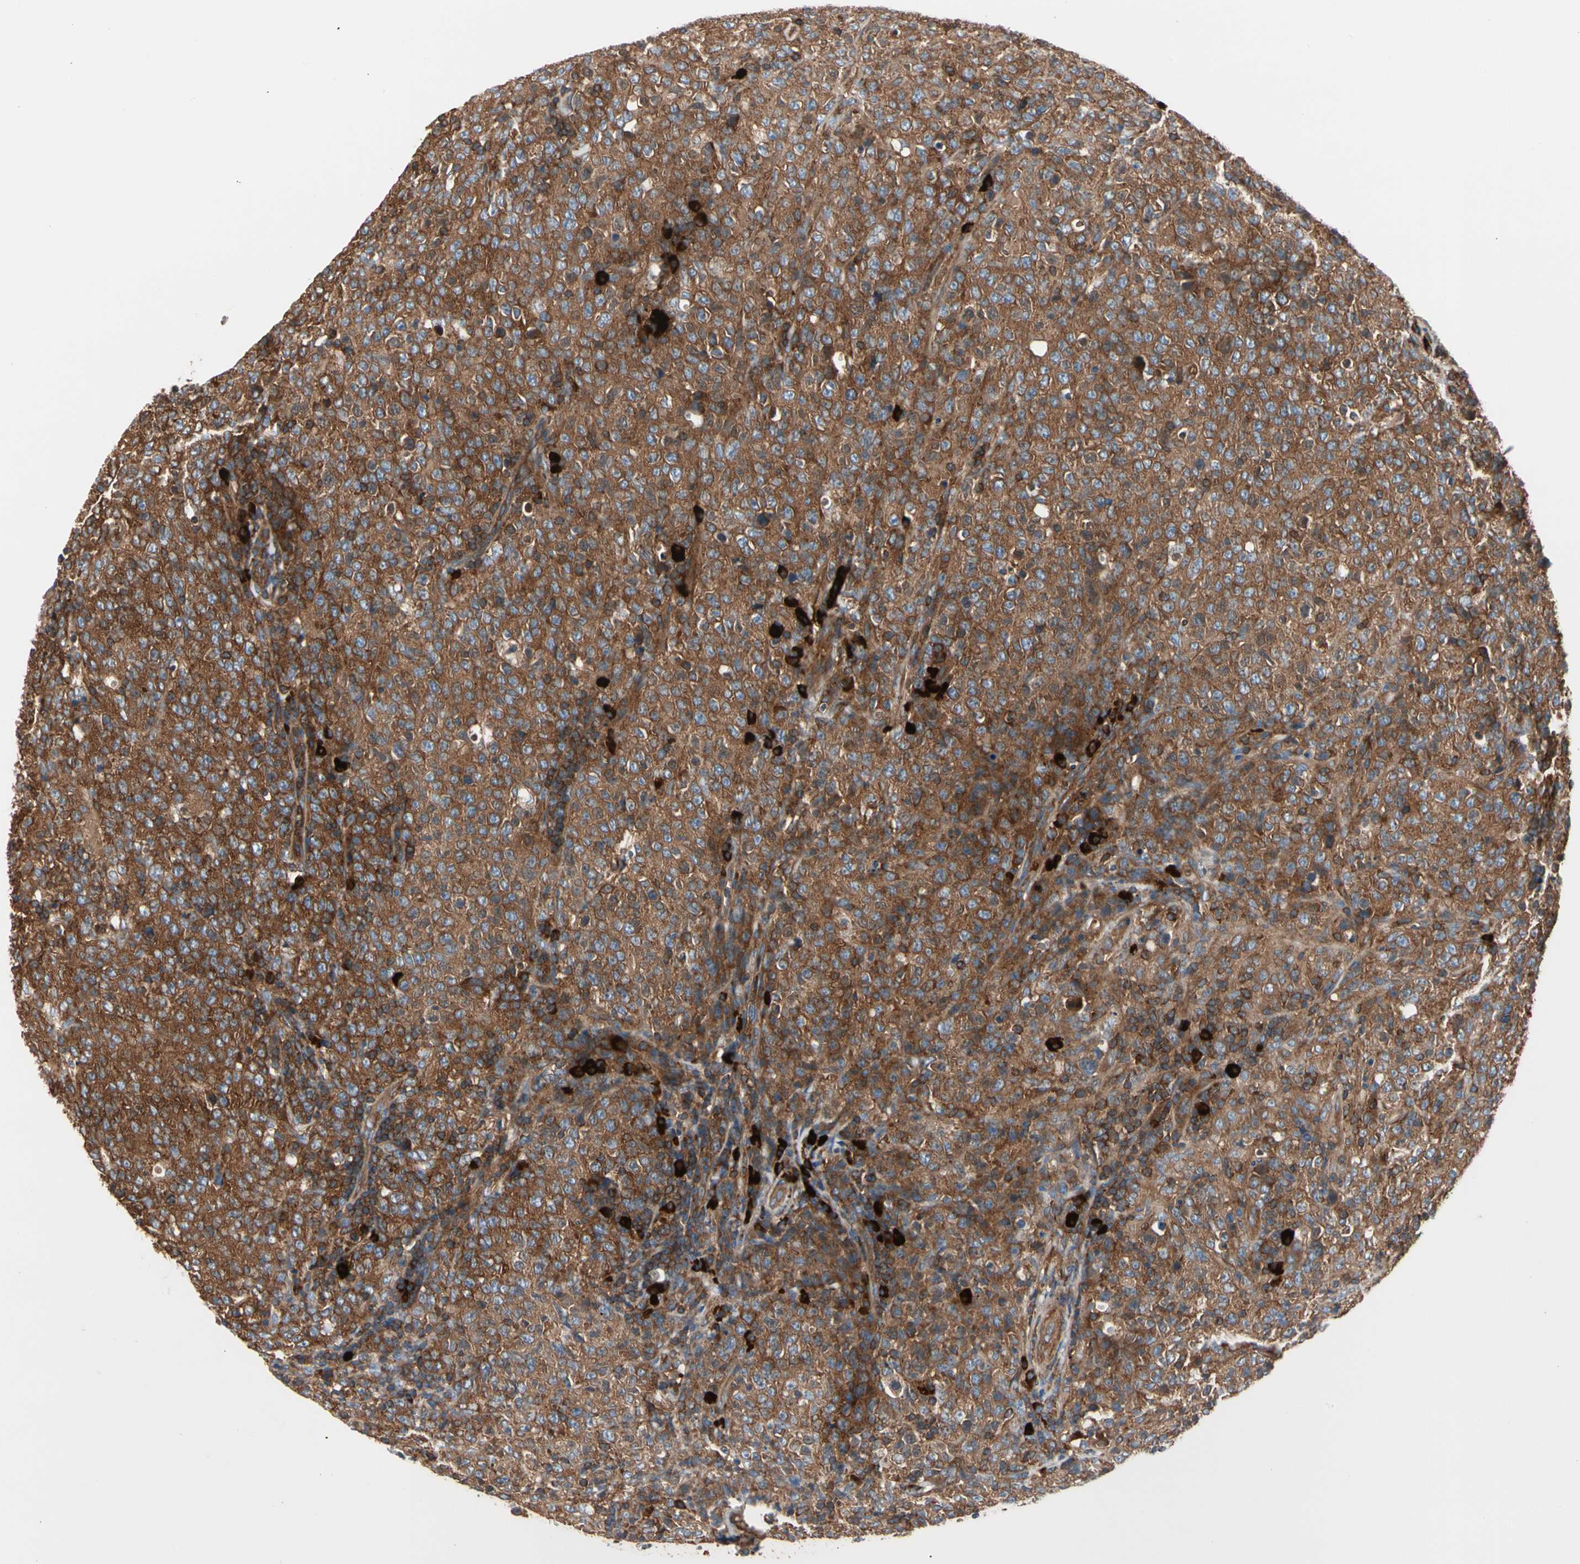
{"staining": {"intensity": "strong", "quantity": ">75%", "location": "cytoplasmic/membranous"}, "tissue": "lymphoma", "cell_type": "Tumor cells", "image_type": "cancer", "snomed": [{"axis": "morphology", "description": "Malignant lymphoma, non-Hodgkin's type, High grade"}, {"axis": "topography", "description": "Tonsil"}], "caption": "Immunohistochemical staining of human lymphoma shows high levels of strong cytoplasmic/membranous positivity in approximately >75% of tumor cells.", "gene": "ROCK1", "patient": {"sex": "female", "age": 36}}